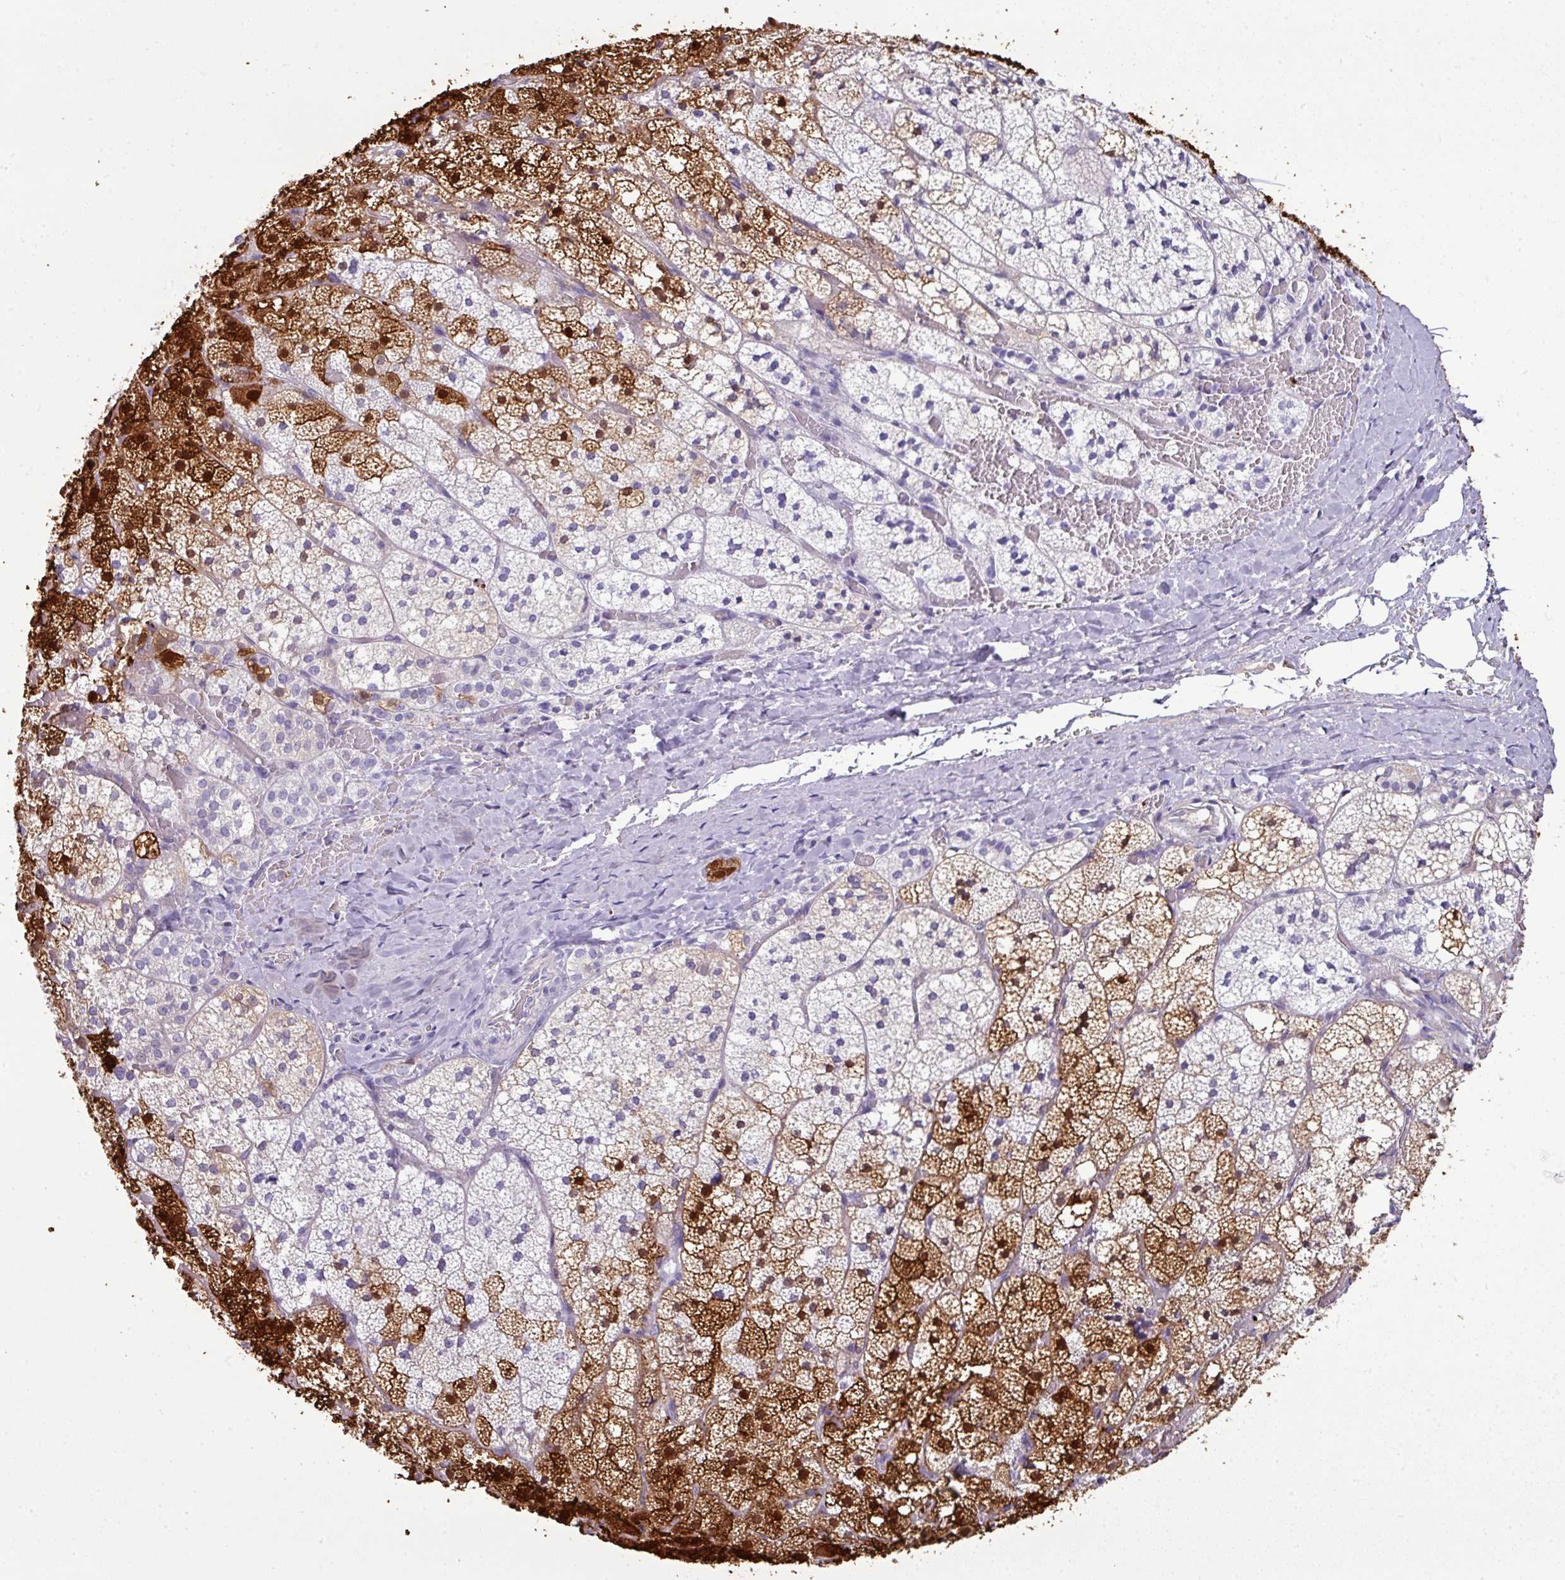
{"staining": {"intensity": "strong", "quantity": "25%-75%", "location": "cytoplasmic/membranous,nuclear"}, "tissue": "adrenal gland", "cell_type": "Glandular cells", "image_type": "normal", "snomed": [{"axis": "morphology", "description": "Normal tissue, NOS"}, {"axis": "topography", "description": "Adrenal gland"}], "caption": "This photomicrograph reveals IHC staining of unremarkable adrenal gland, with high strong cytoplasmic/membranous,nuclear expression in approximately 25%-75% of glandular cells.", "gene": "GSTA1", "patient": {"sex": "male", "age": 53}}